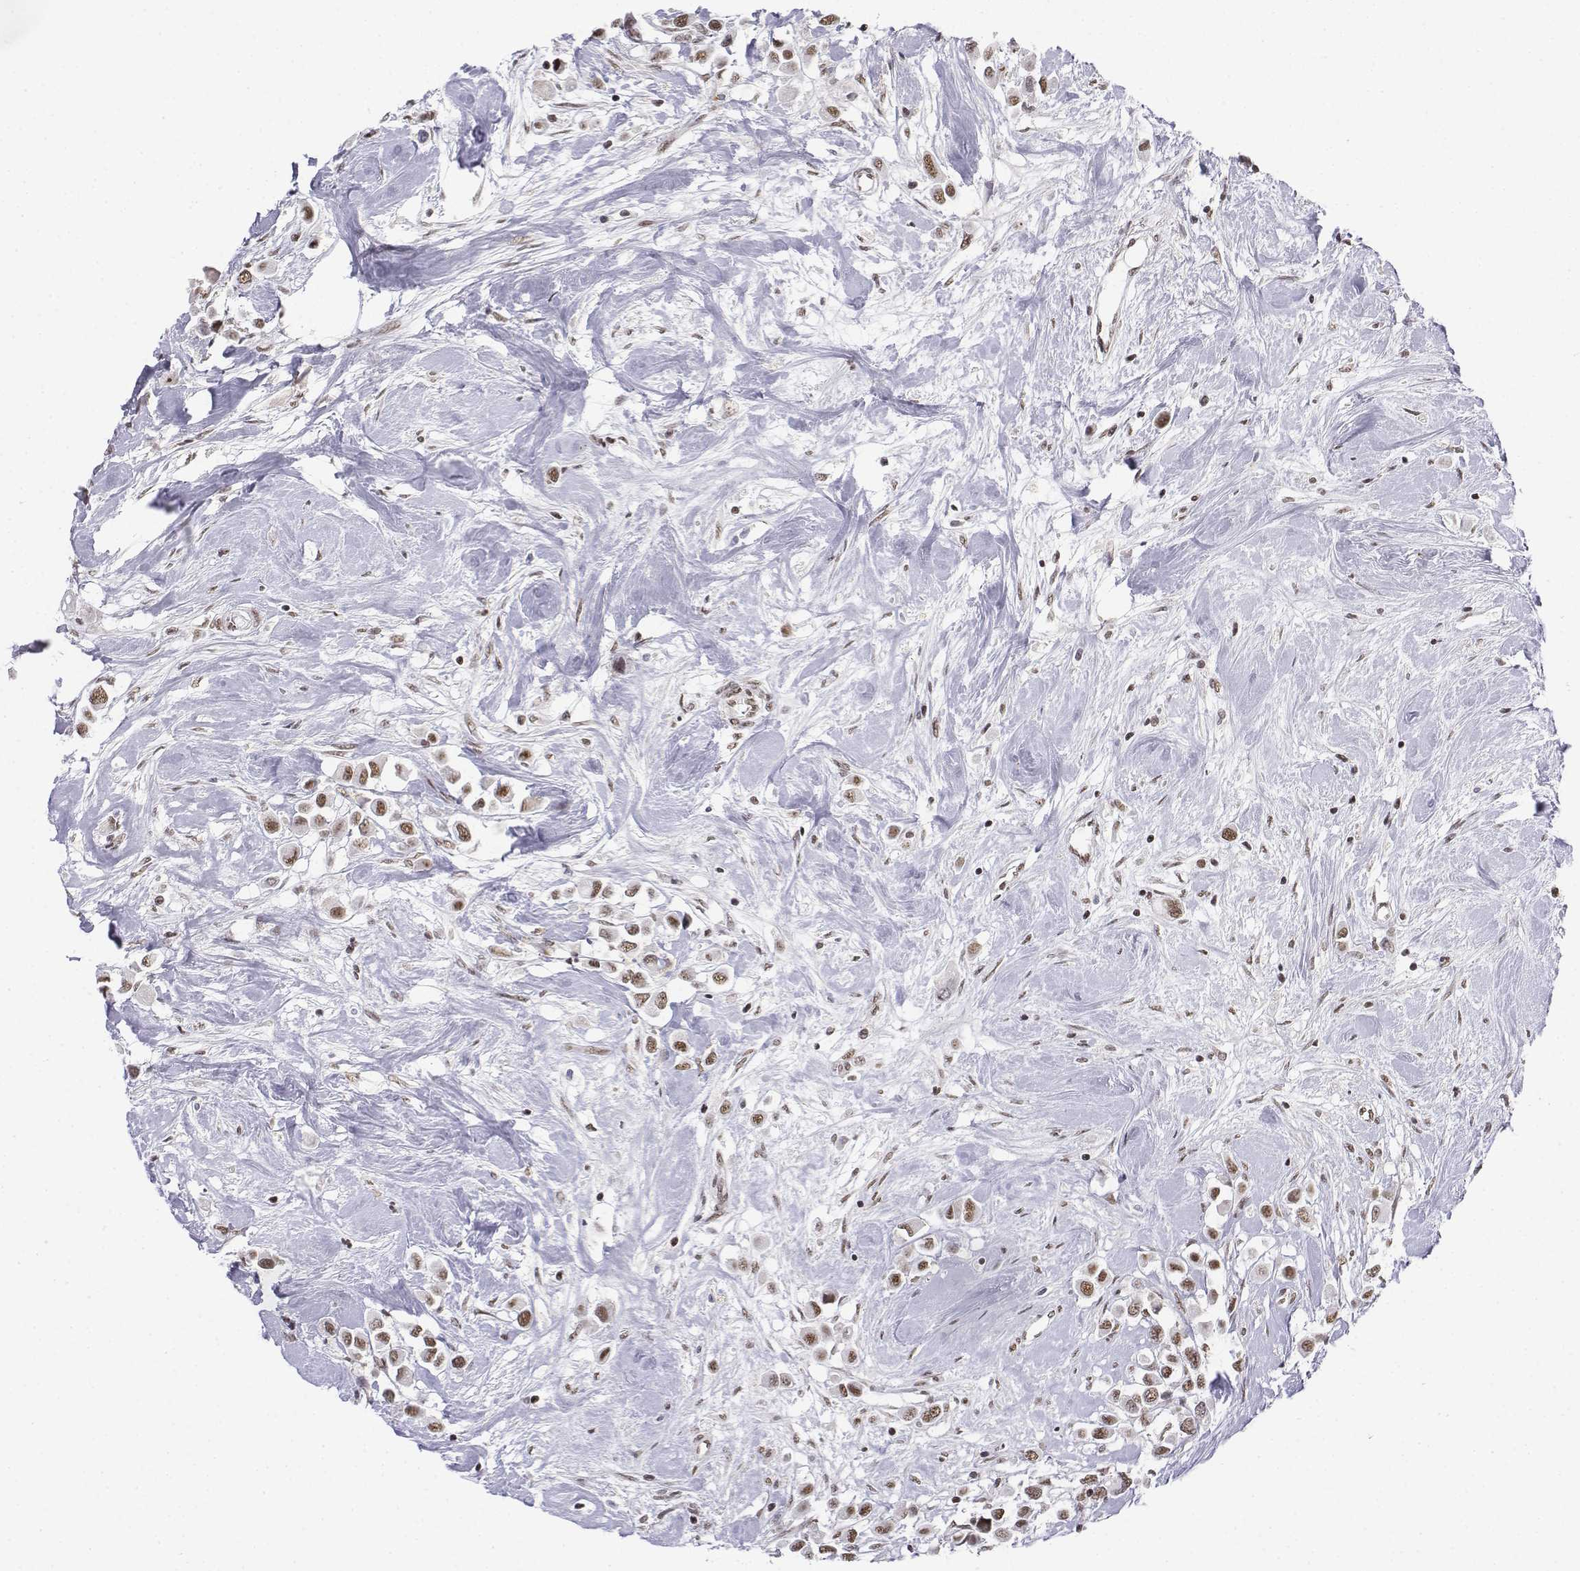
{"staining": {"intensity": "moderate", "quantity": ">75%", "location": "nuclear"}, "tissue": "breast cancer", "cell_type": "Tumor cells", "image_type": "cancer", "snomed": [{"axis": "morphology", "description": "Duct carcinoma"}, {"axis": "topography", "description": "Breast"}], "caption": "Protein staining shows moderate nuclear expression in approximately >75% of tumor cells in breast cancer.", "gene": "SETD1A", "patient": {"sex": "female", "age": 61}}